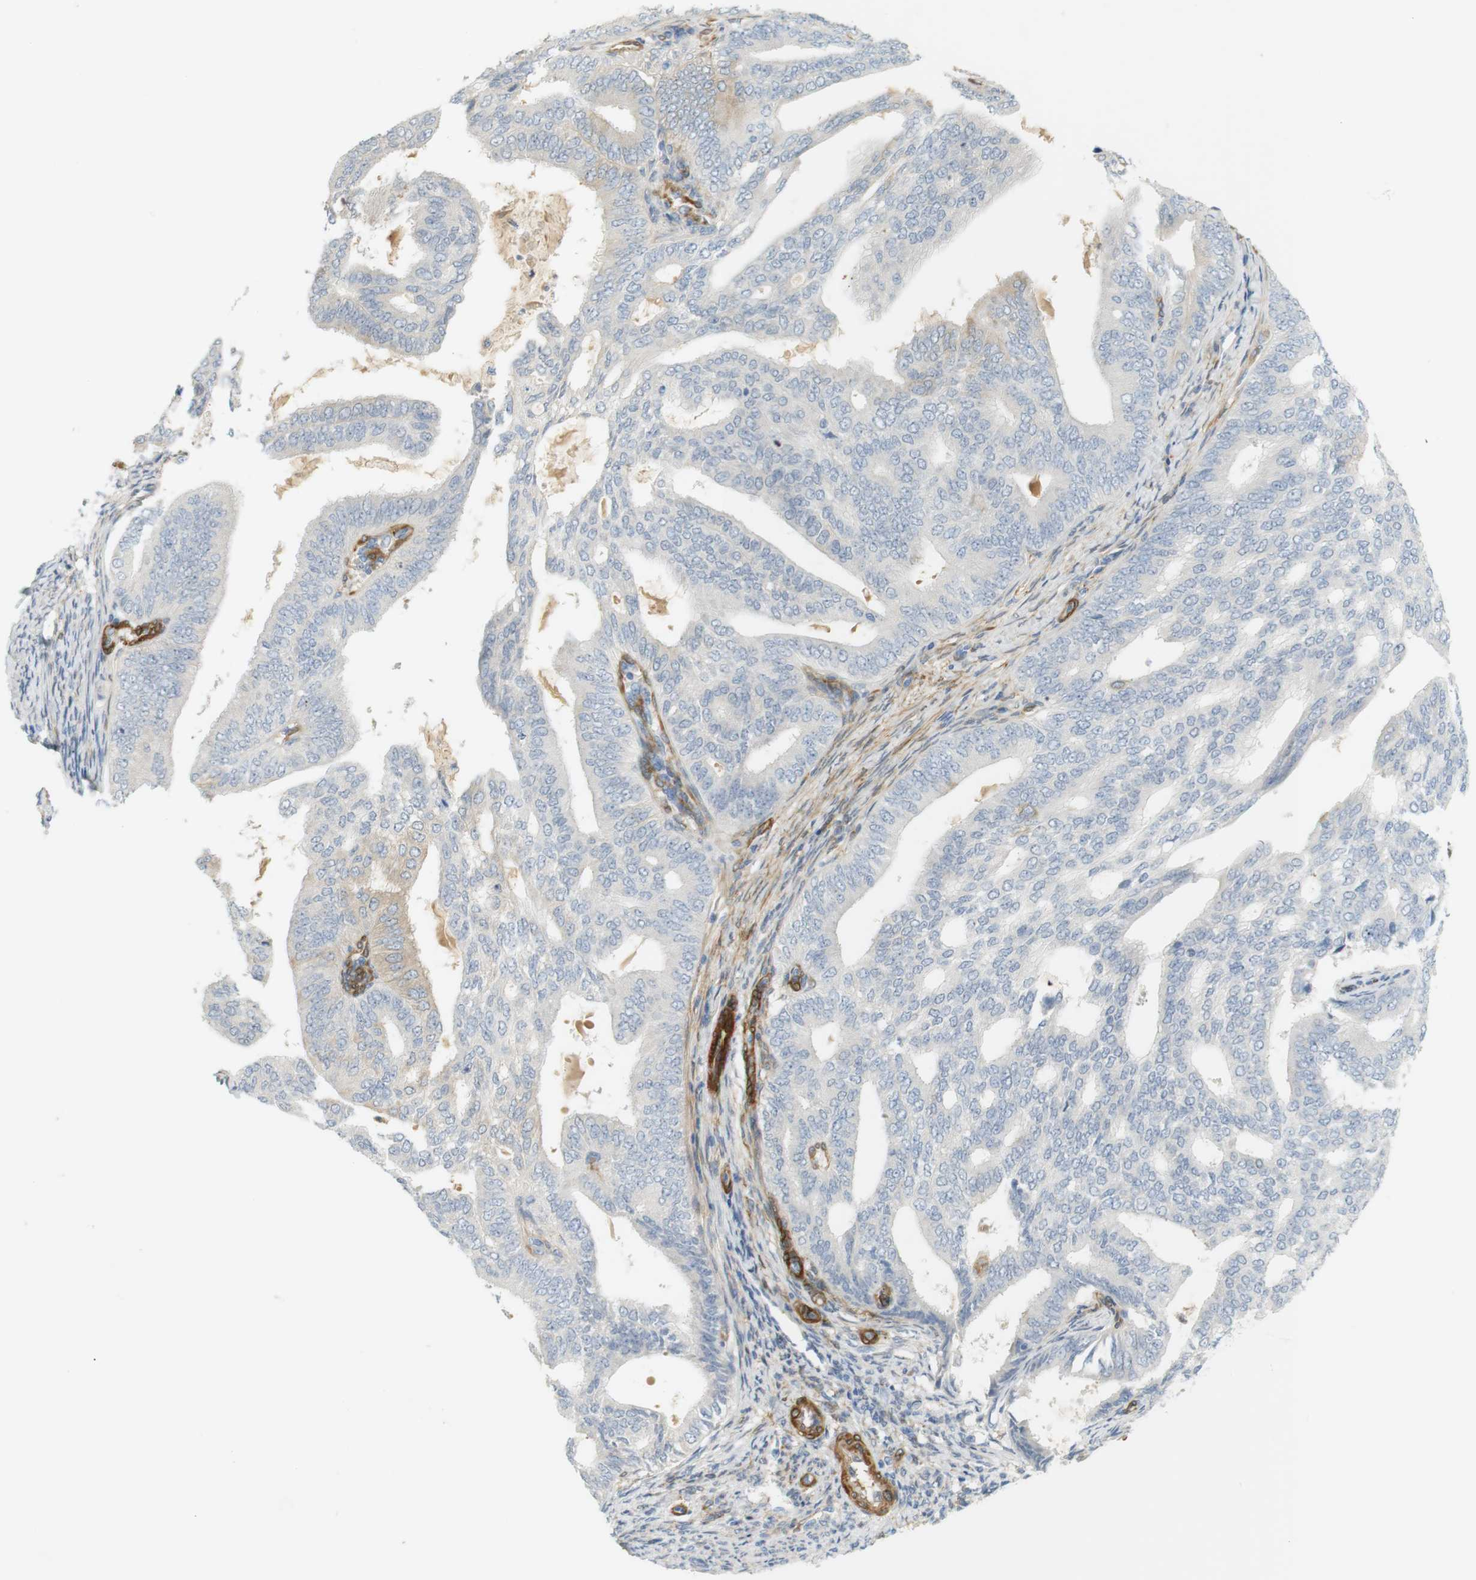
{"staining": {"intensity": "weak", "quantity": "<25%", "location": "cytoplasmic/membranous"}, "tissue": "endometrial cancer", "cell_type": "Tumor cells", "image_type": "cancer", "snomed": [{"axis": "morphology", "description": "Adenocarcinoma, NOS"}, {"axis": "topography", "description": "Endometrium"}], "caption": "Micrograph shows no protein expression in tumor cells of endometrial cancer (adenocarcinoma) tissue.", "gene": "PDE3A", "patient": {"sex": "female", "age": 58}}